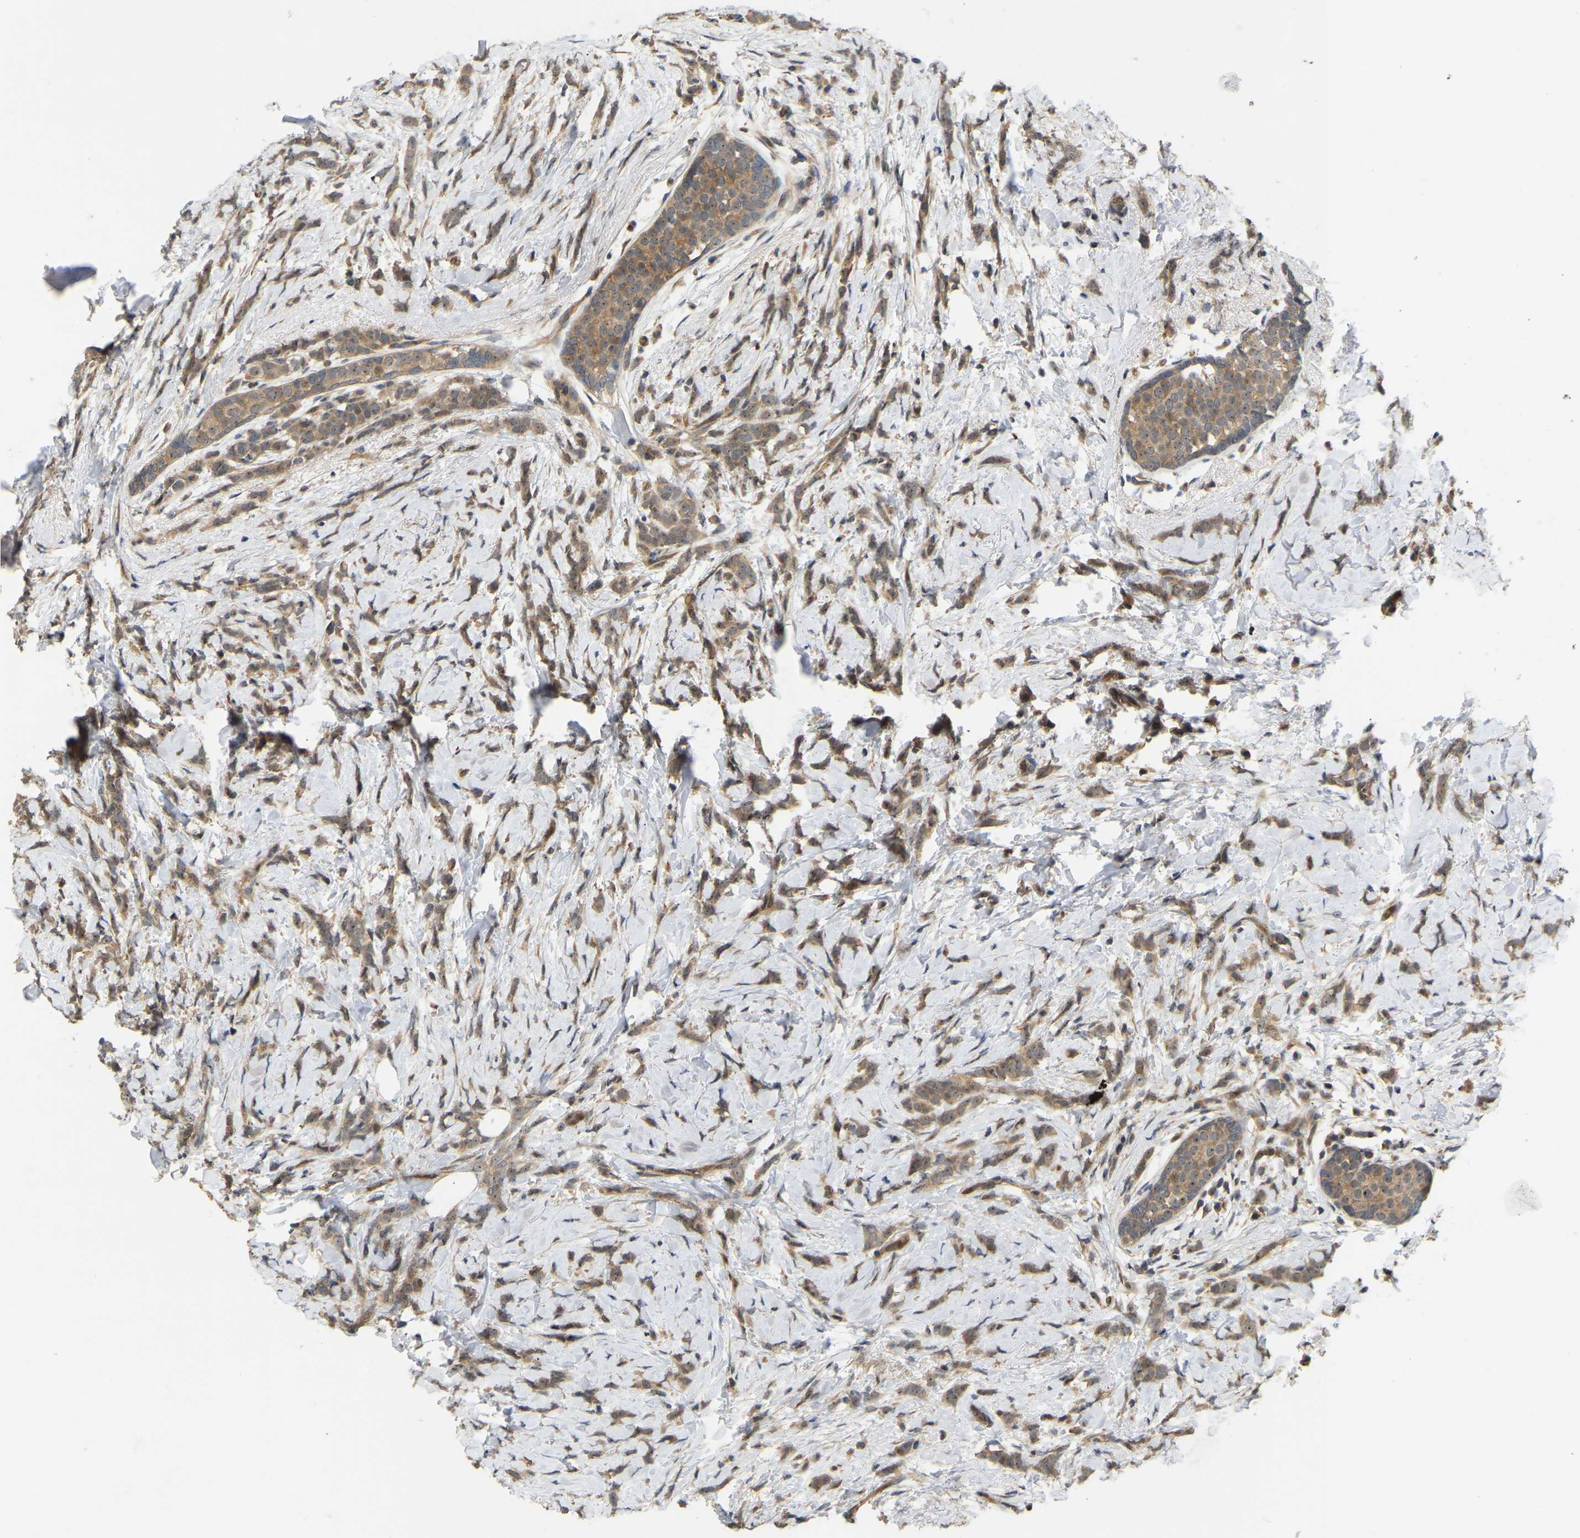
{"staining": {"intensity": "weak", "quantity": ">75%", "location": "cytoplasmic/membranous,nuclear"}, "tissue": "breast cancer", "cell_type": "Tumor cells", "image_type": "cancer", "snomed": [{"axis": "morphology", "description": "Lobular carcinoma, in situ"}, {"axis": "morphology", "description": "Lobular carcinoma"}, {"axis": "topography", "description": "Breast"}], "caption": "The immunohistochemical stain highlights weak cytoplasmic/membranous and nuclear positivity in tumor cells of lobular carcinoma (breast) tissue.", "gene": "LIMK2", "patient": {"sex": "female", "age": 41}}